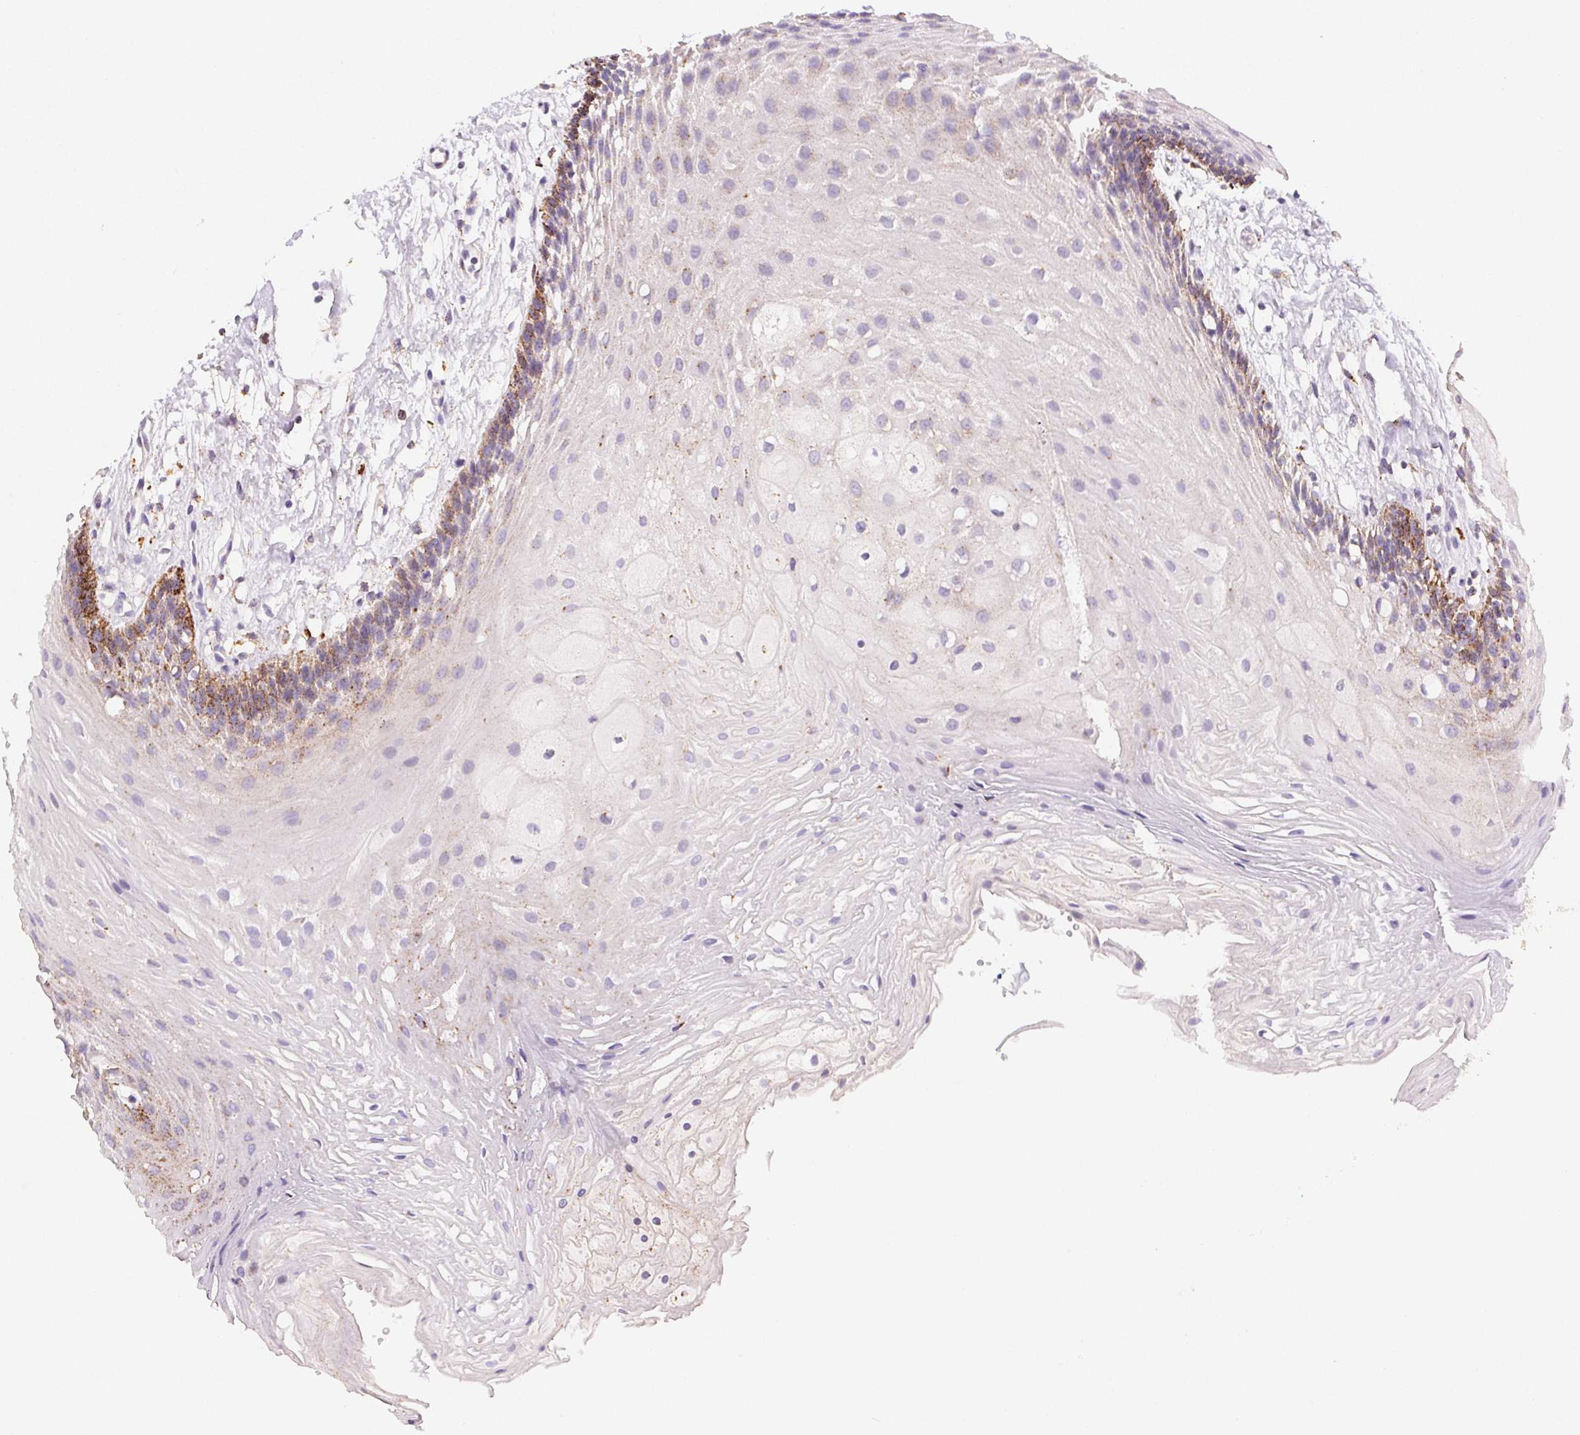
{"staining": {"intensity": "moderate", "quantity": "<25%", "location": "cytoplasmic/membranous"}, "tissue": "oral mucosa", "cell_type": "Squamous epithelial cells", "image_type": "normal", "snomed": [{"axis": "morphology", "description": "Normal tissue, NOS"}, {"axis": "morphology", "description": "Squamous cell carcinoma, NOS"}, {"axis": "topography", "description": "Oral tissue"}, {"axis": "topography", "description": "Tounge, NOS"}, {"axis": "topography", "description": "Head-Neck"}], "caption": "This is an image of IHC staining of benign oral mucosa, which shows moderate expression in the cytoplasmic/membranous of squamous epithelial cells.", "gene": "SCPEP1", "patient": {"sex": "male", "age": 62}}